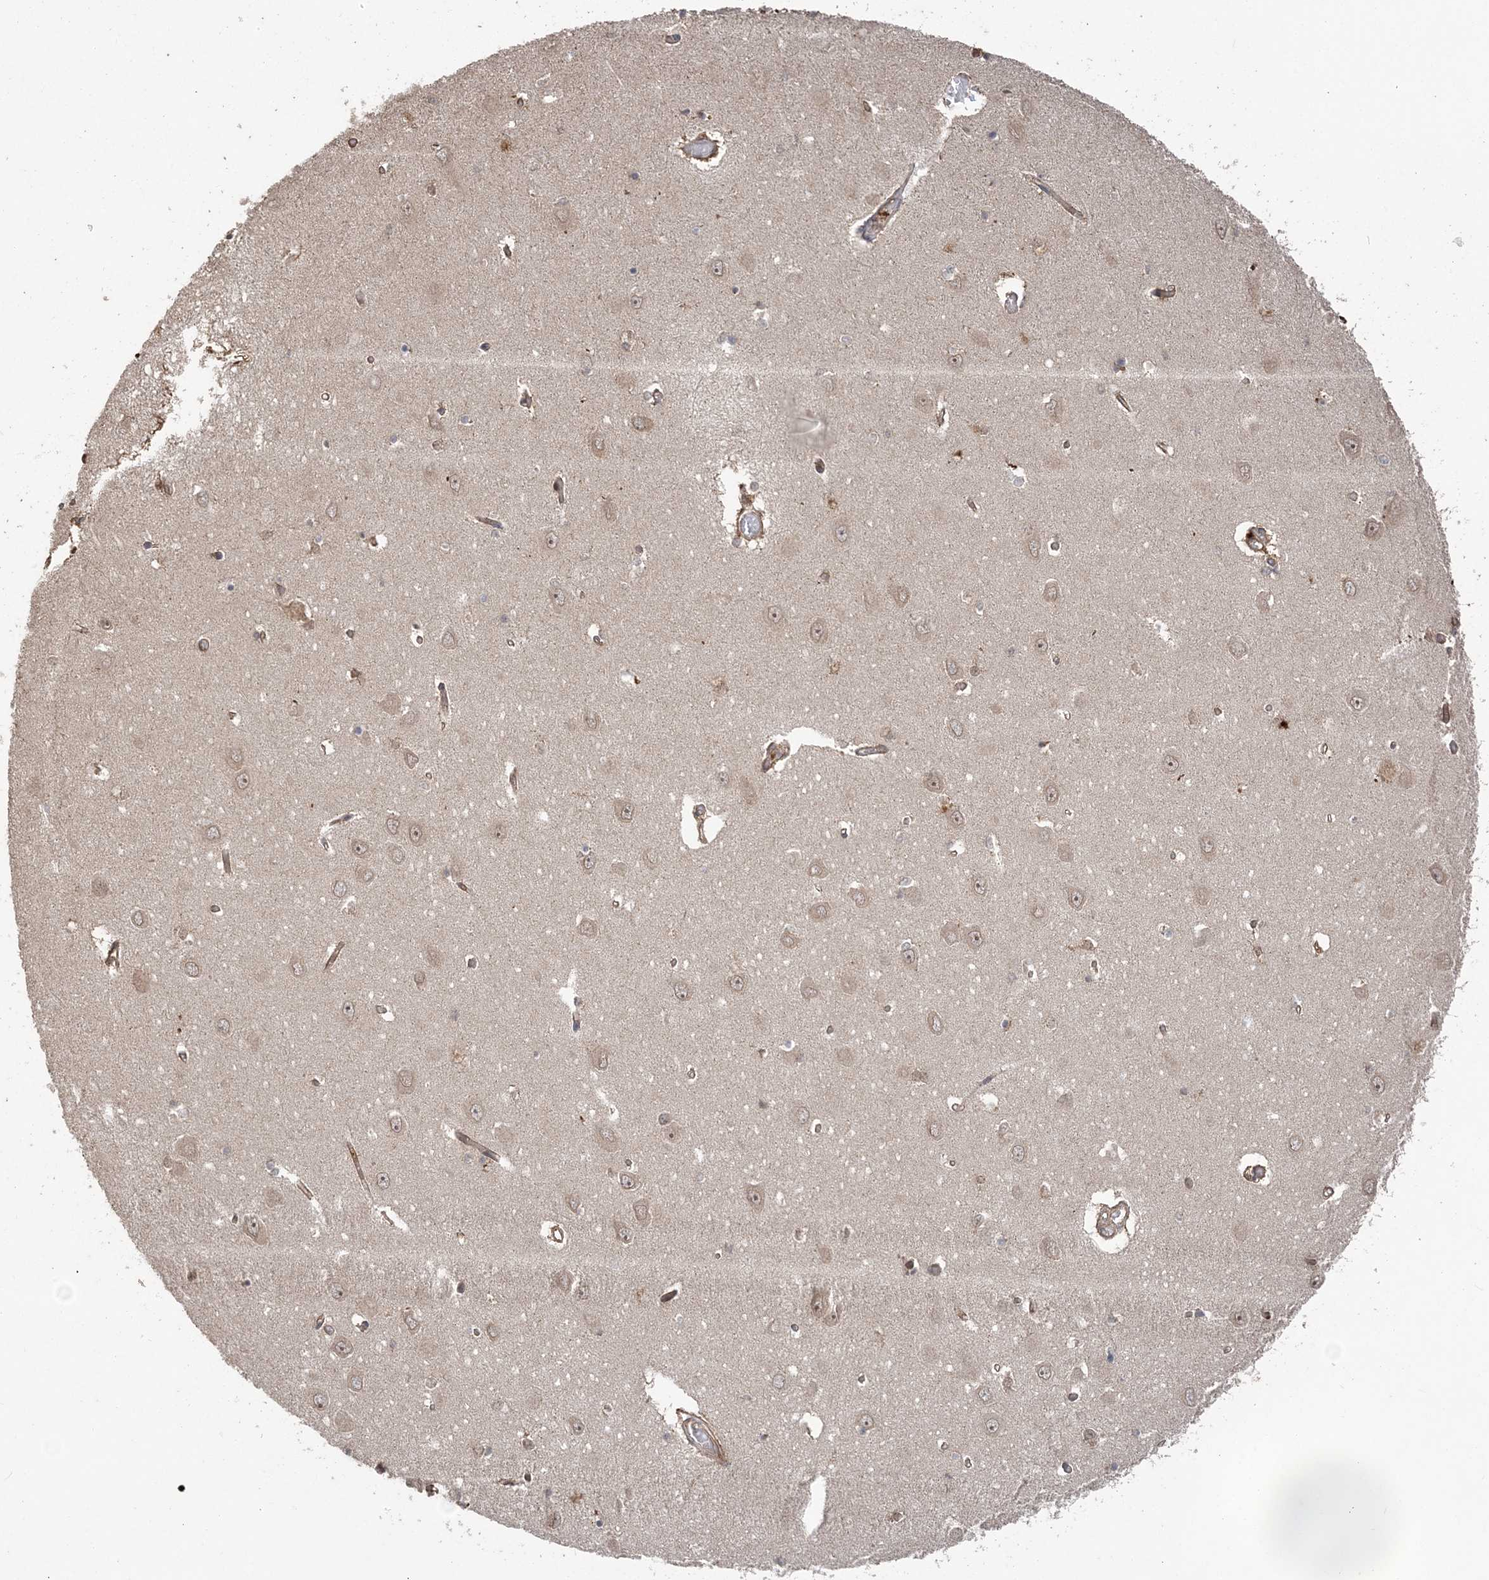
{"staining": {"intensity": "weak", "quantity": "25%-75%", "location": "cytoplasmic/membranous"}, "tissue": "hippocampus", "cell_type": "Glial cells", "image_type": "normal", "snomed": [{"axis": "morphology", "description": "Normal tissue, NOS"}, {"axis": "topography", "description": "Hippocampus"}], "caption": "Protein expression analysis of normal human hippocampus reveals weak cytoplasmic/membranous positivity in approximately 25%-75% of glial cells. The staining is performed using DAB brown chromogen to label protein expression. The nuclei are counter-stained blue using hematoxylin.", "gene": "HERPUD1", "patient": {"sex": "male", "age": 70}}